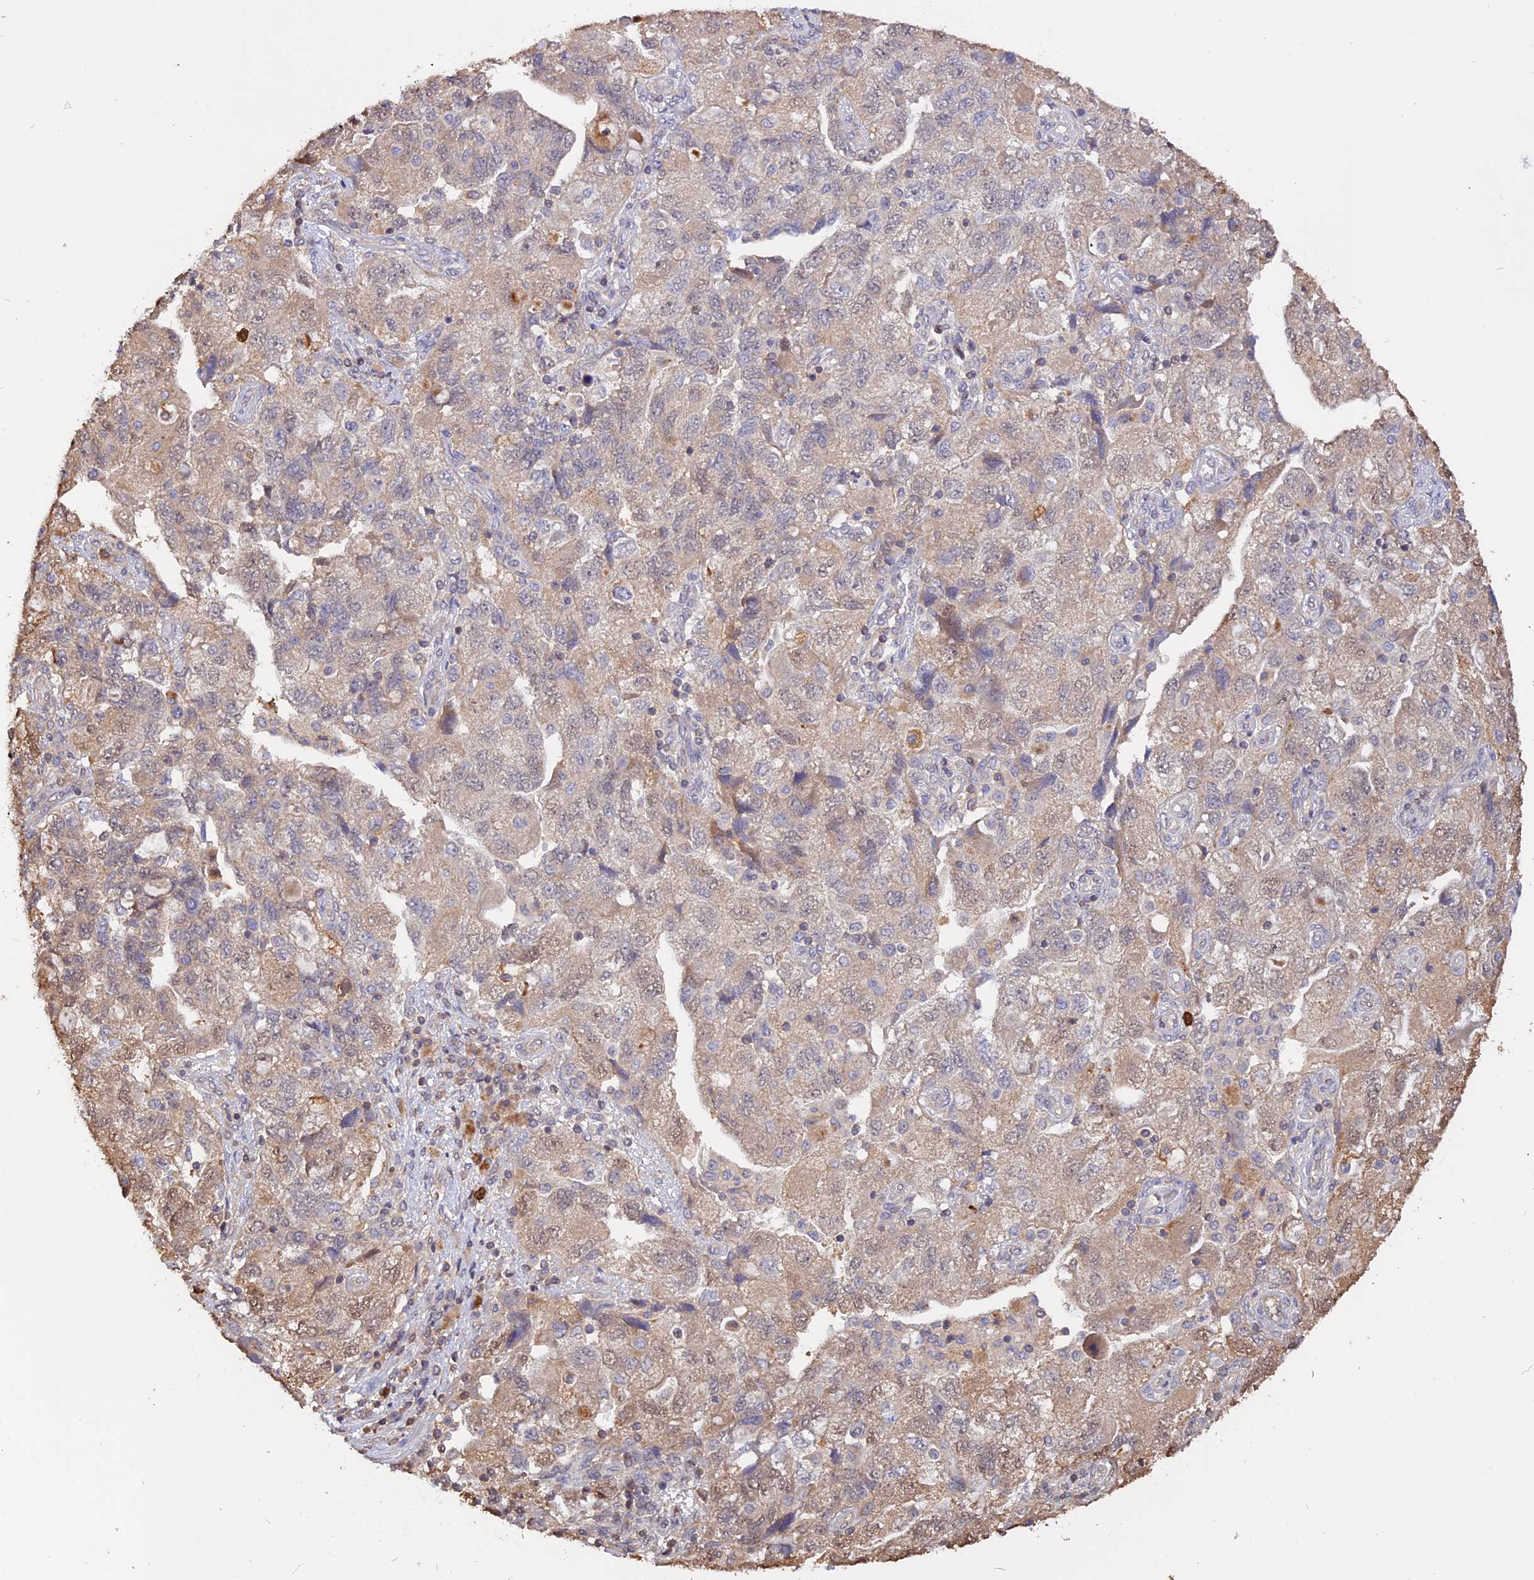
{"staining": {"intensity": "weak", "quantity": "25%-75%", "location": "cytoplasmic/membranous"}, "tissue": "ovarian cancer", "cell_type": "Tumor cells", "image_type": "cancer", "snomed": [{"axis": "morphology", "description": "Carcinoma, NOS"}, {"axis": "morphology", "description": "Cystadenocarcinoma, serous, NOS"}, {"axis": "topography", "description": "Ovary"}], "caption": "Immunohistochemistry (DAB) staining of serous cystadenocarcinoma (ovarian) exhibits weak cytoplasmic/membranous protein staining in approximately 25%-75% of tumor cells.", "gene": "CARMIL2", "patient": {"sex": "female", "age": 69}}